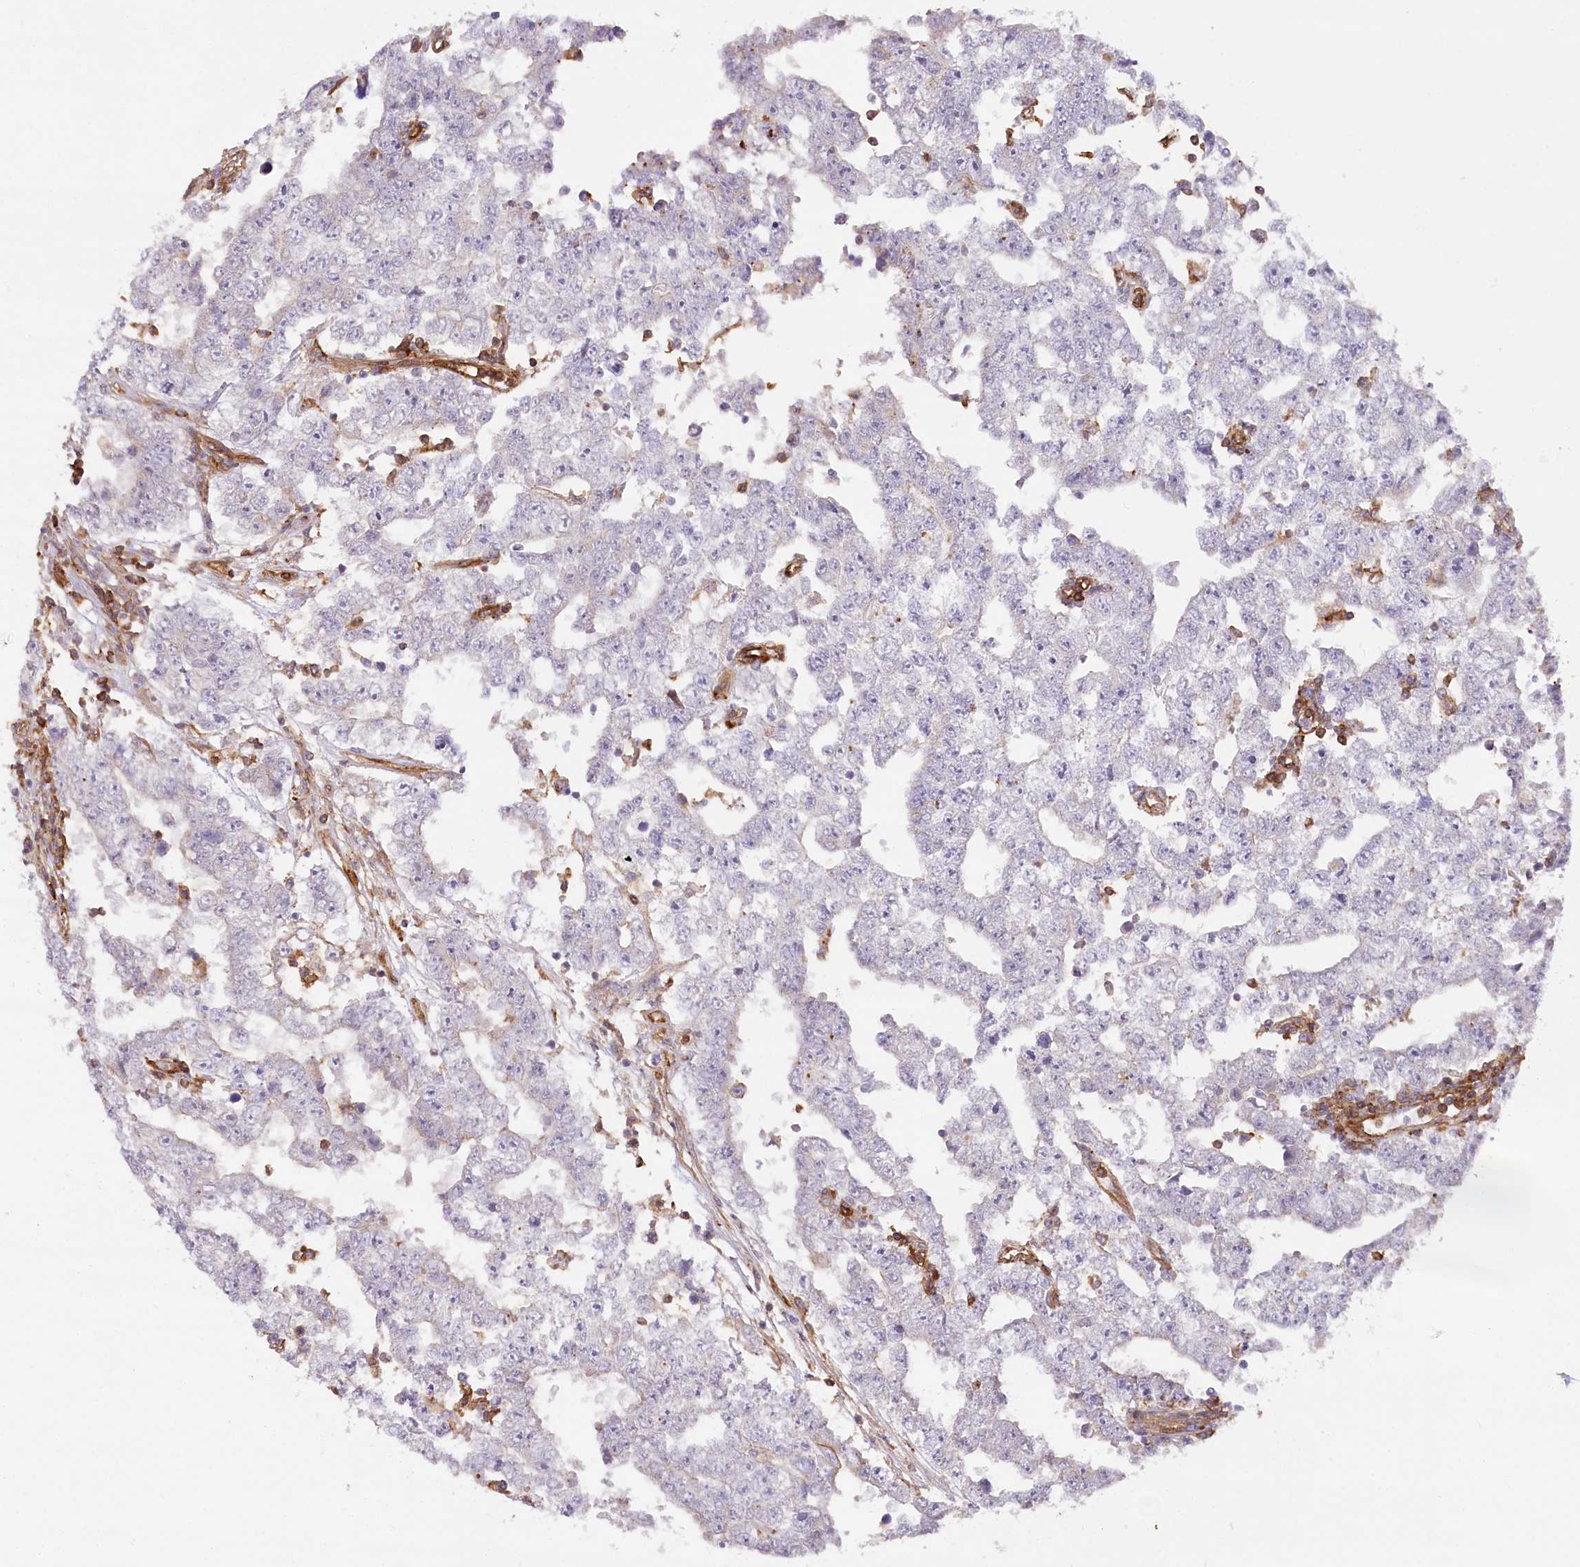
{"staining": {"intensity": "negative", "quantity": "none", "location": "none"}, "tissue": "testis cancer", "cell_type": "Tumor cells", "image_type": "cancer", "snomed": [{"axis": "morphology", "description": "Carcinoma, Embryonal, NOS"}, {"axis": "topography", "description": "Testis"}], "caption": "Immunohistochemistry photomicrograph of human embryonal carcinoma (testis) stained for a protein (brown), which shows no staining in tumor cells. The staining was performed using DAB to visualize the protein expression in brown, while the nuclei were stained in blue with hematoxylin (Magnification: 20x).", "gene": "SYNPO2", "patient": {"sex": "male", "age": 25}}